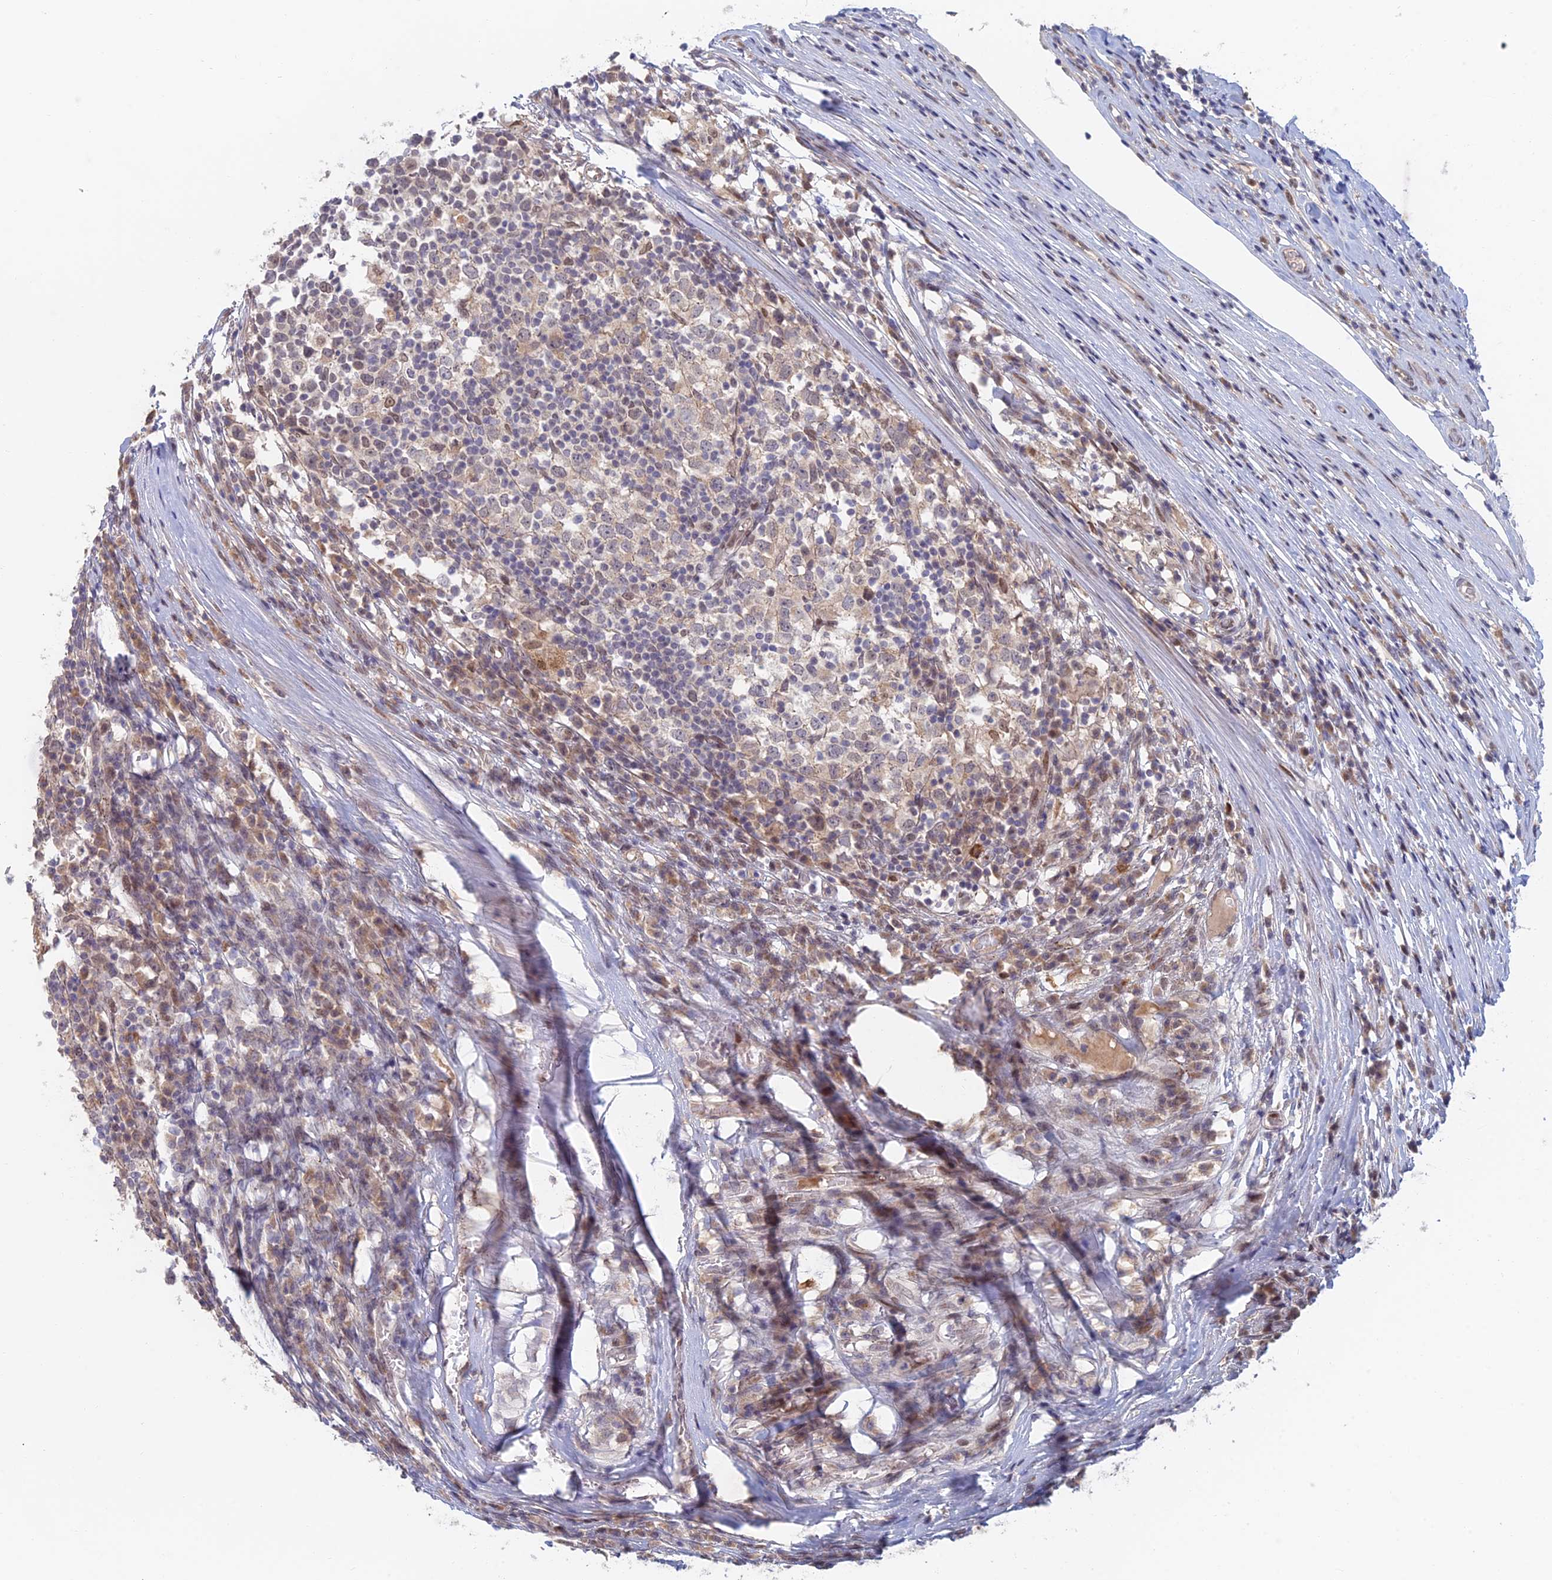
{"staining": {"intensity": "weak", "quantity": "25%-75%", "location": "cytoplasmic/membranous"}, "tissue": "testis cancer", "cell_type": "Tumor cells", "image_type": "cancer", "snomed": [{"axis": "morphology", "description": "Seminoma, NOS"}, {"axis": "topography", "description": "Testis"}], "caption": "Immunohistochemistry of testis cancer (seminoma) exhibits low levels of weak cytoplasmic/membranous expression in approximately 25%-75% of tumor cells. The staining was performed using DAB, with brown indicating positive protein expression. Nuclei are stained blue with hematoxylin.", "gene": "ZUP1", "patient": {"sex": "male", "age": 65}}